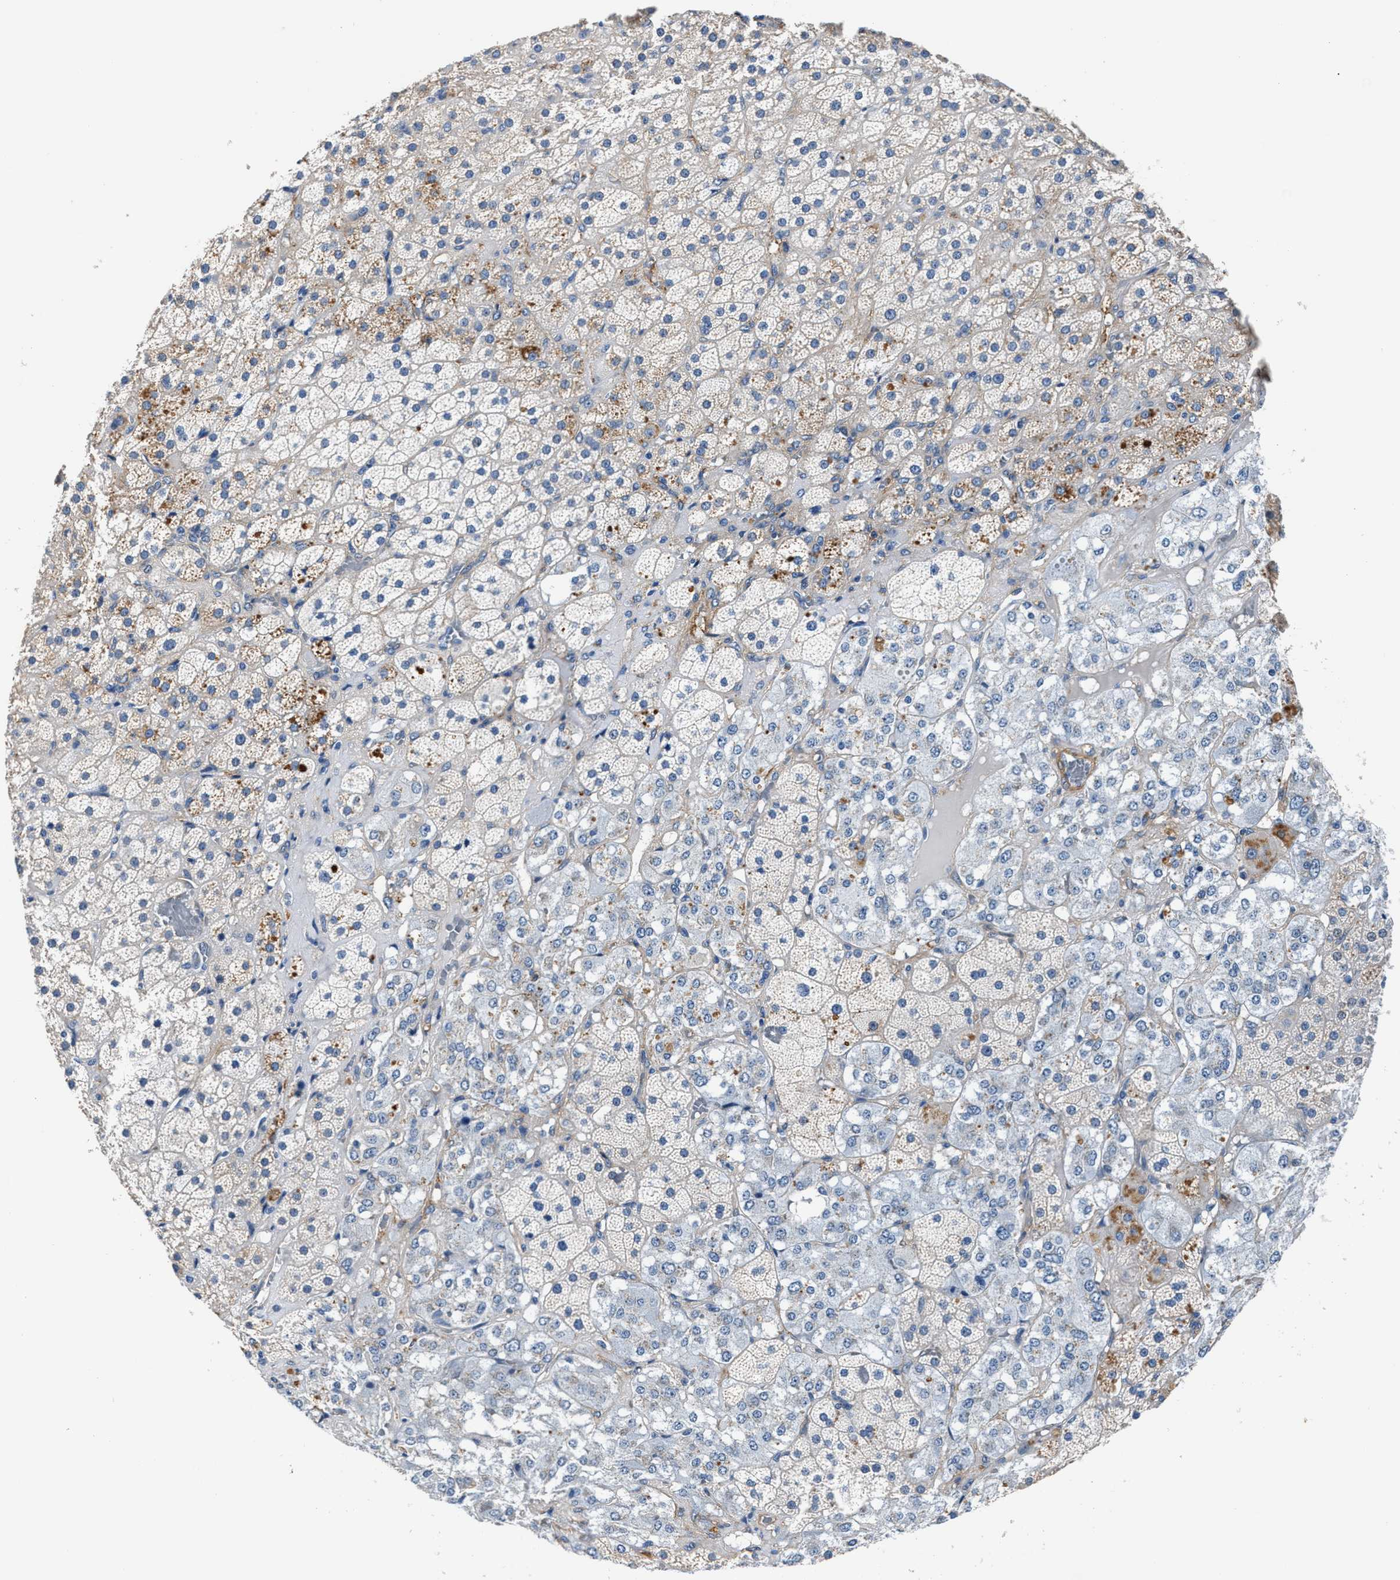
{"staining": {"intensity": "moderate", "quantity": "<25%", "location": "cytoplasmic/membranous"}, "tissue": "adrenal gland", "cell_type": "Glandular cells", "image_type": "normal", "snomed": [{"axis": "morphology", "description": "Normal tissue, NOS"}, {"axis": "topography", "description": "Adrenal gland"}], "caption": "Immunohistochemistry (IHC) micrograph of benign adrenal gland stained for a protein (brown), which reveals low levels of moderate cytoplasmic/membranous staining in approximately <25% of glandular cells.", "gene": "PARG", "patient": {"sex": "male", "age": 57}}